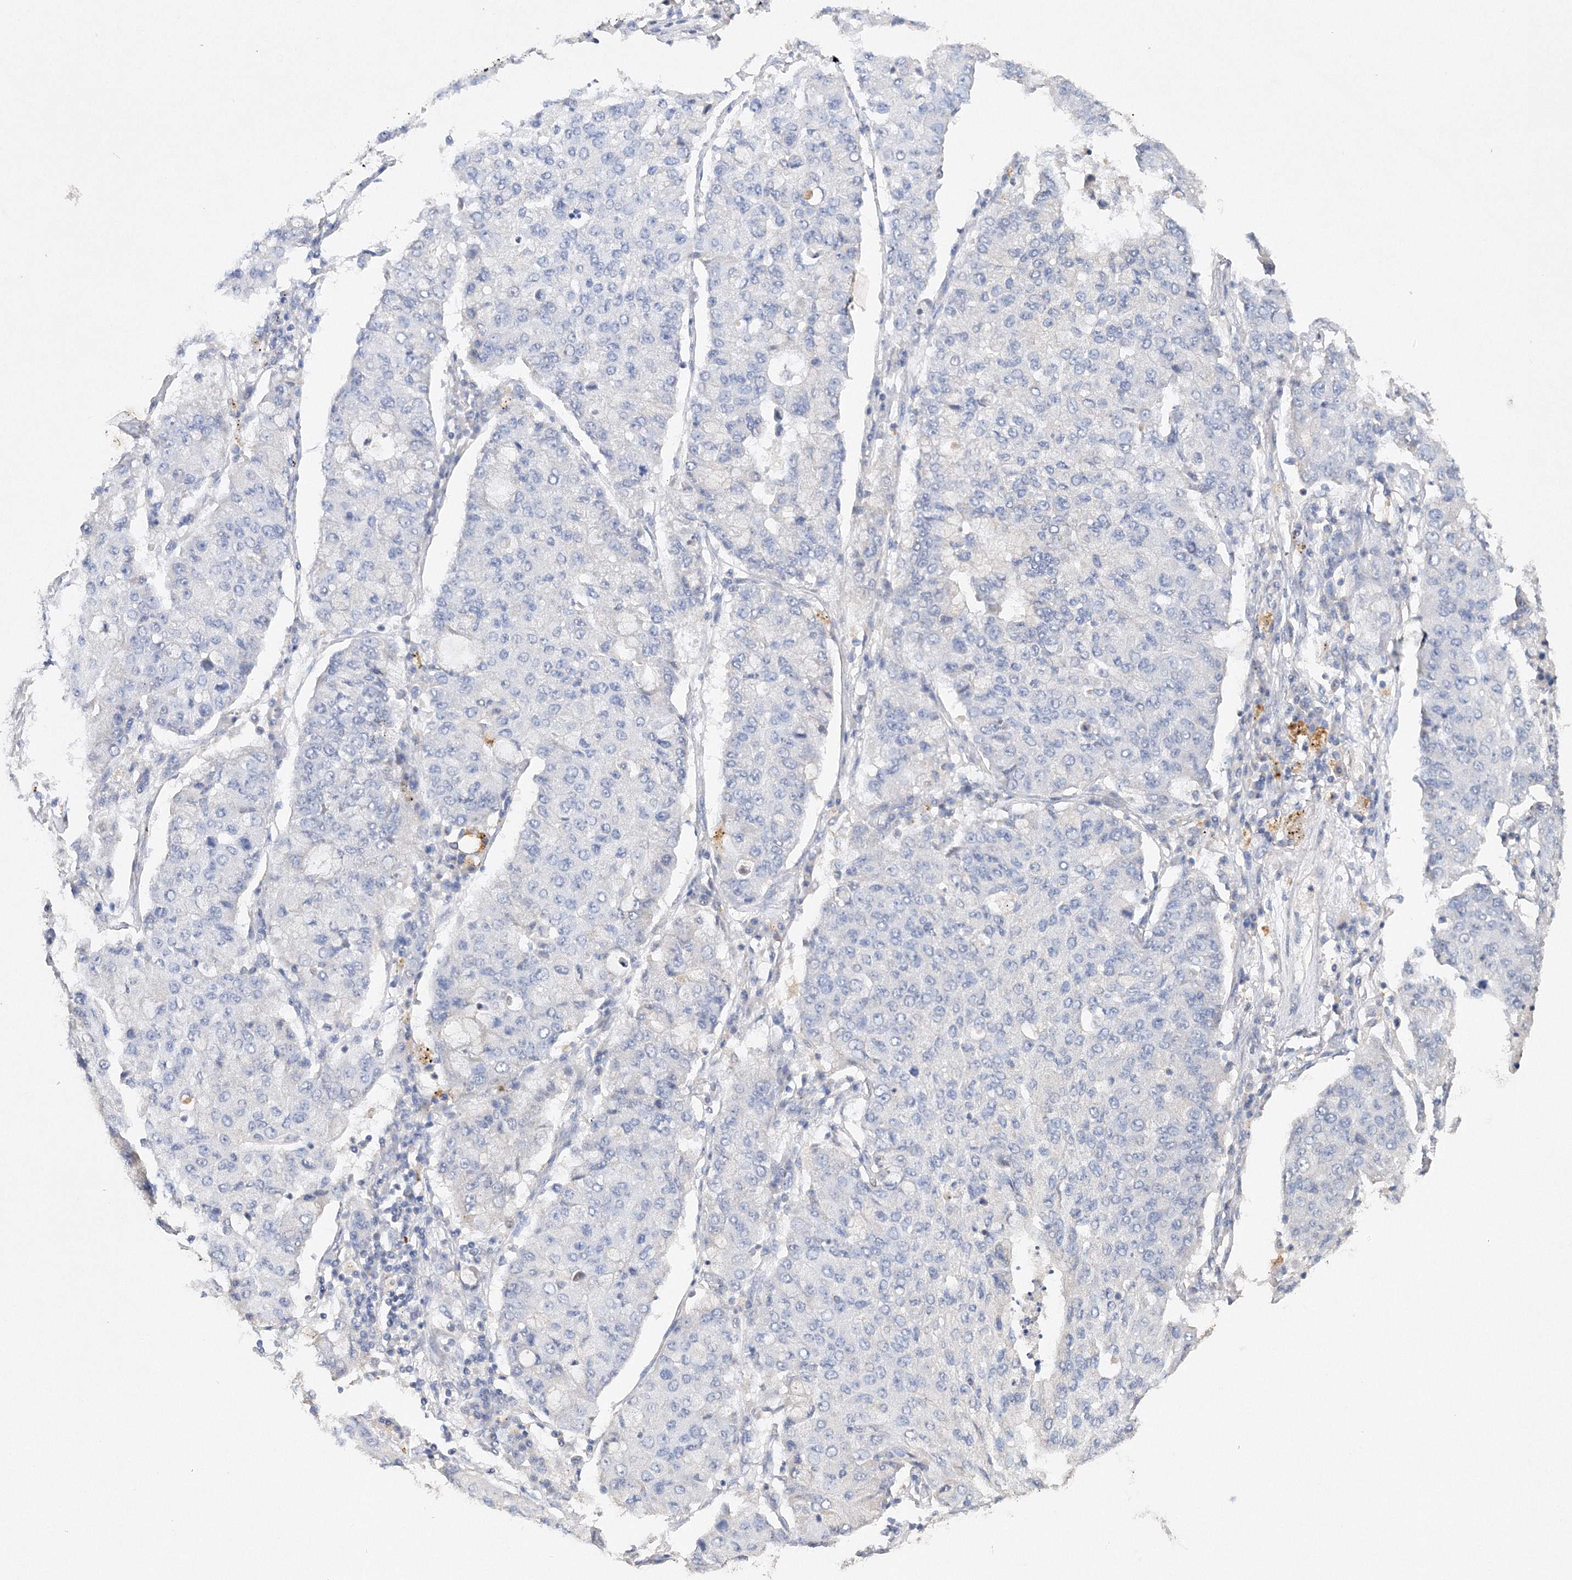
{"staining": {"intensity": "negative", "quantity": "none", "location": "none"}, "tissue": "lung cancer", "cell_type": "Tumor cells", "image_type": "cancer", "snomed": [{"axis": "morphology", "description": "Squamous cell carcinoma, NOS"}, {"axis": "topography", "description": "Lung"}], "caption": "Immunohistochemical staining of human lung cancer shows no significant expression in tumor cells.", "gene": "GLS", "patient": {"sex": "male", "age": 74}}